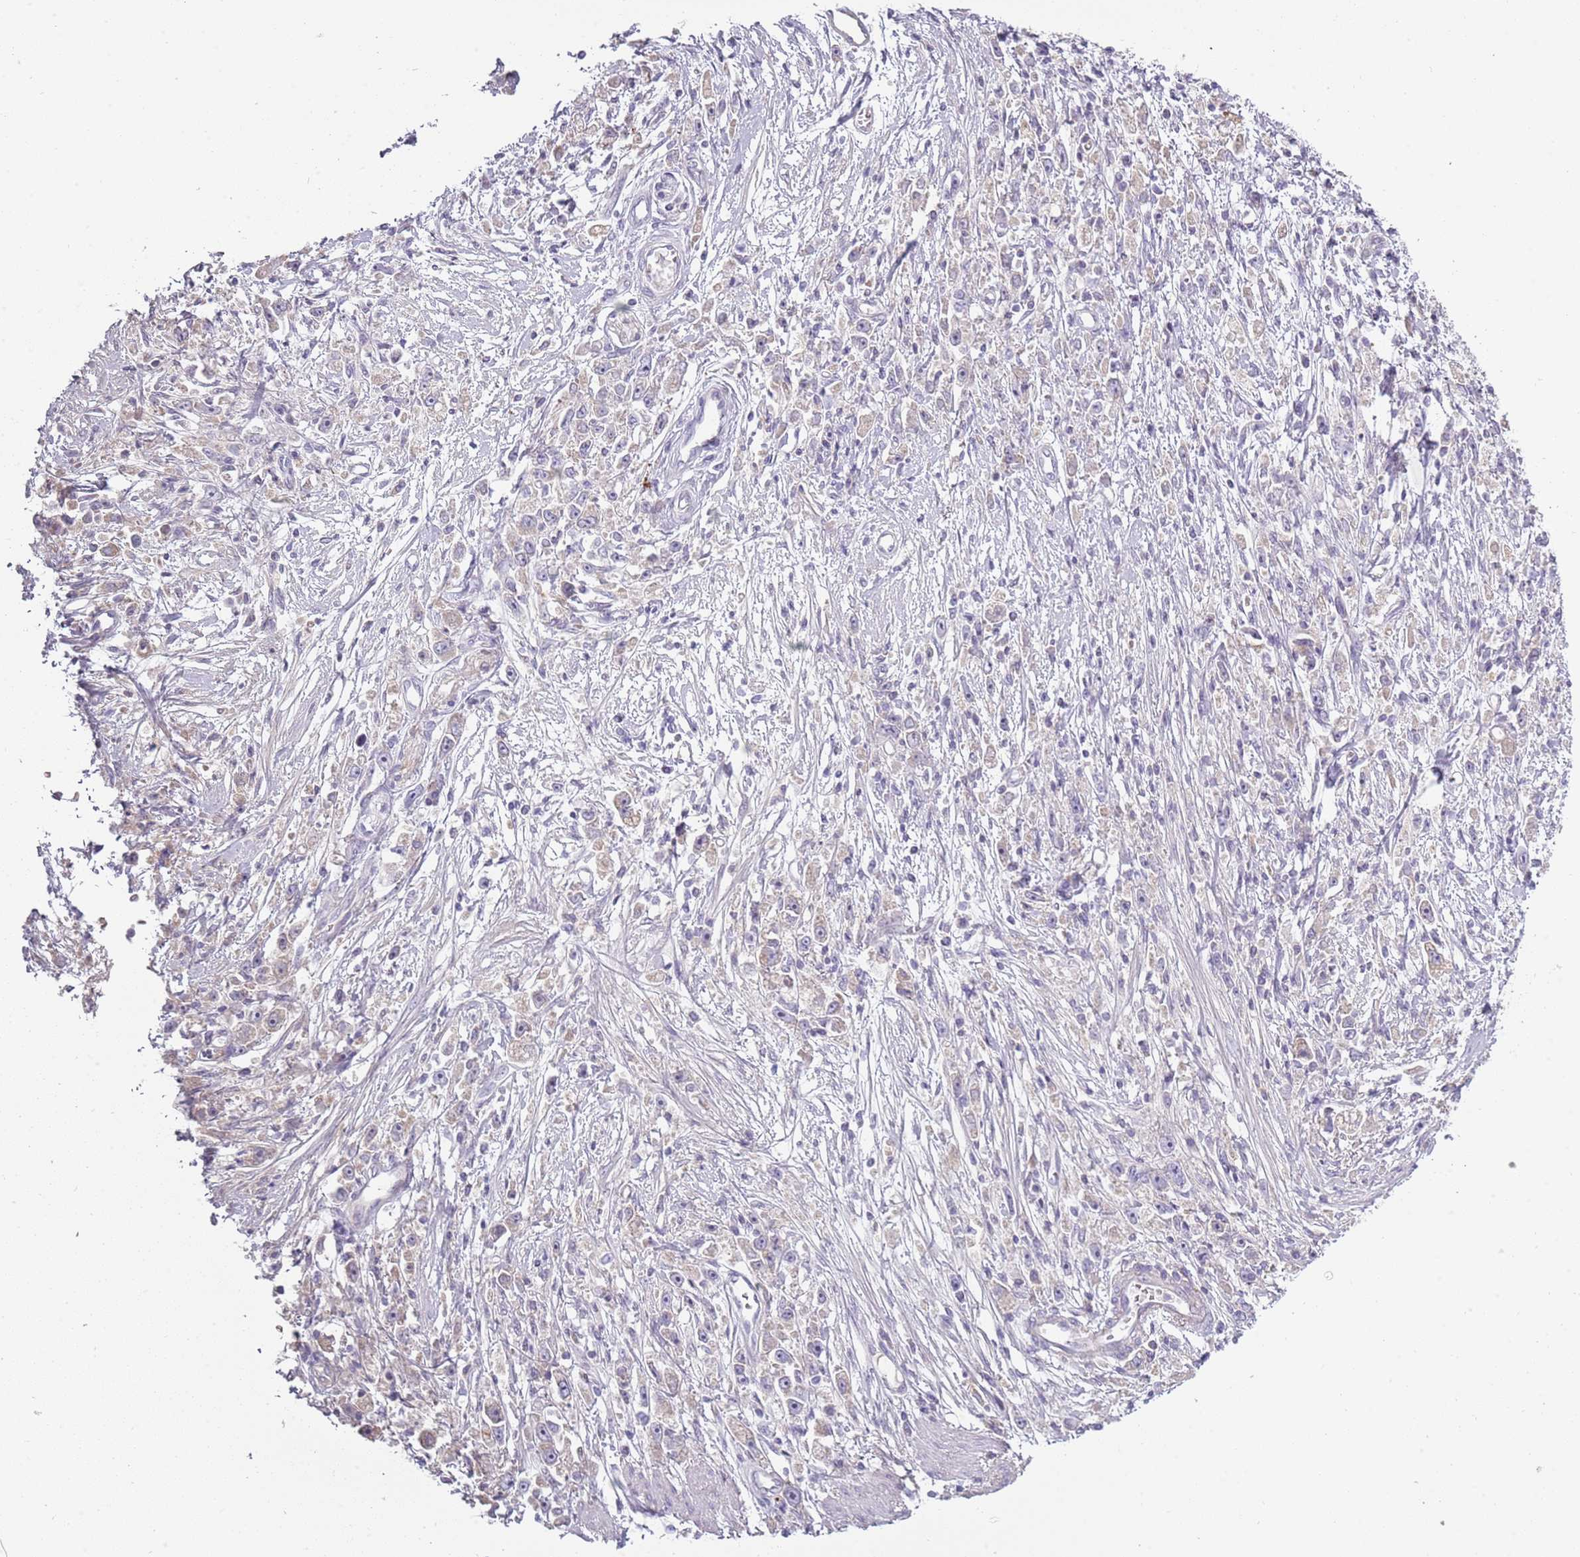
{"staining": {"intensity": "negative", "quantity": "none", "location": "none"}, "tissue": "stomach cancer", "cell_type": "Tumor cells", "image_type": "cancer", "snomed": [{"axis": "morphology", "description": "Adenocarcinoma, NOS"}, {"axis": "topography", "description": "Stomach"}], "caption": "DAB immunohistochemical staining of stomach adenocarcinoma reveals no significant staining in tumor cells.", "gene": "TNFRSF6B", "patient": {"sex": "female", "age": 59}}